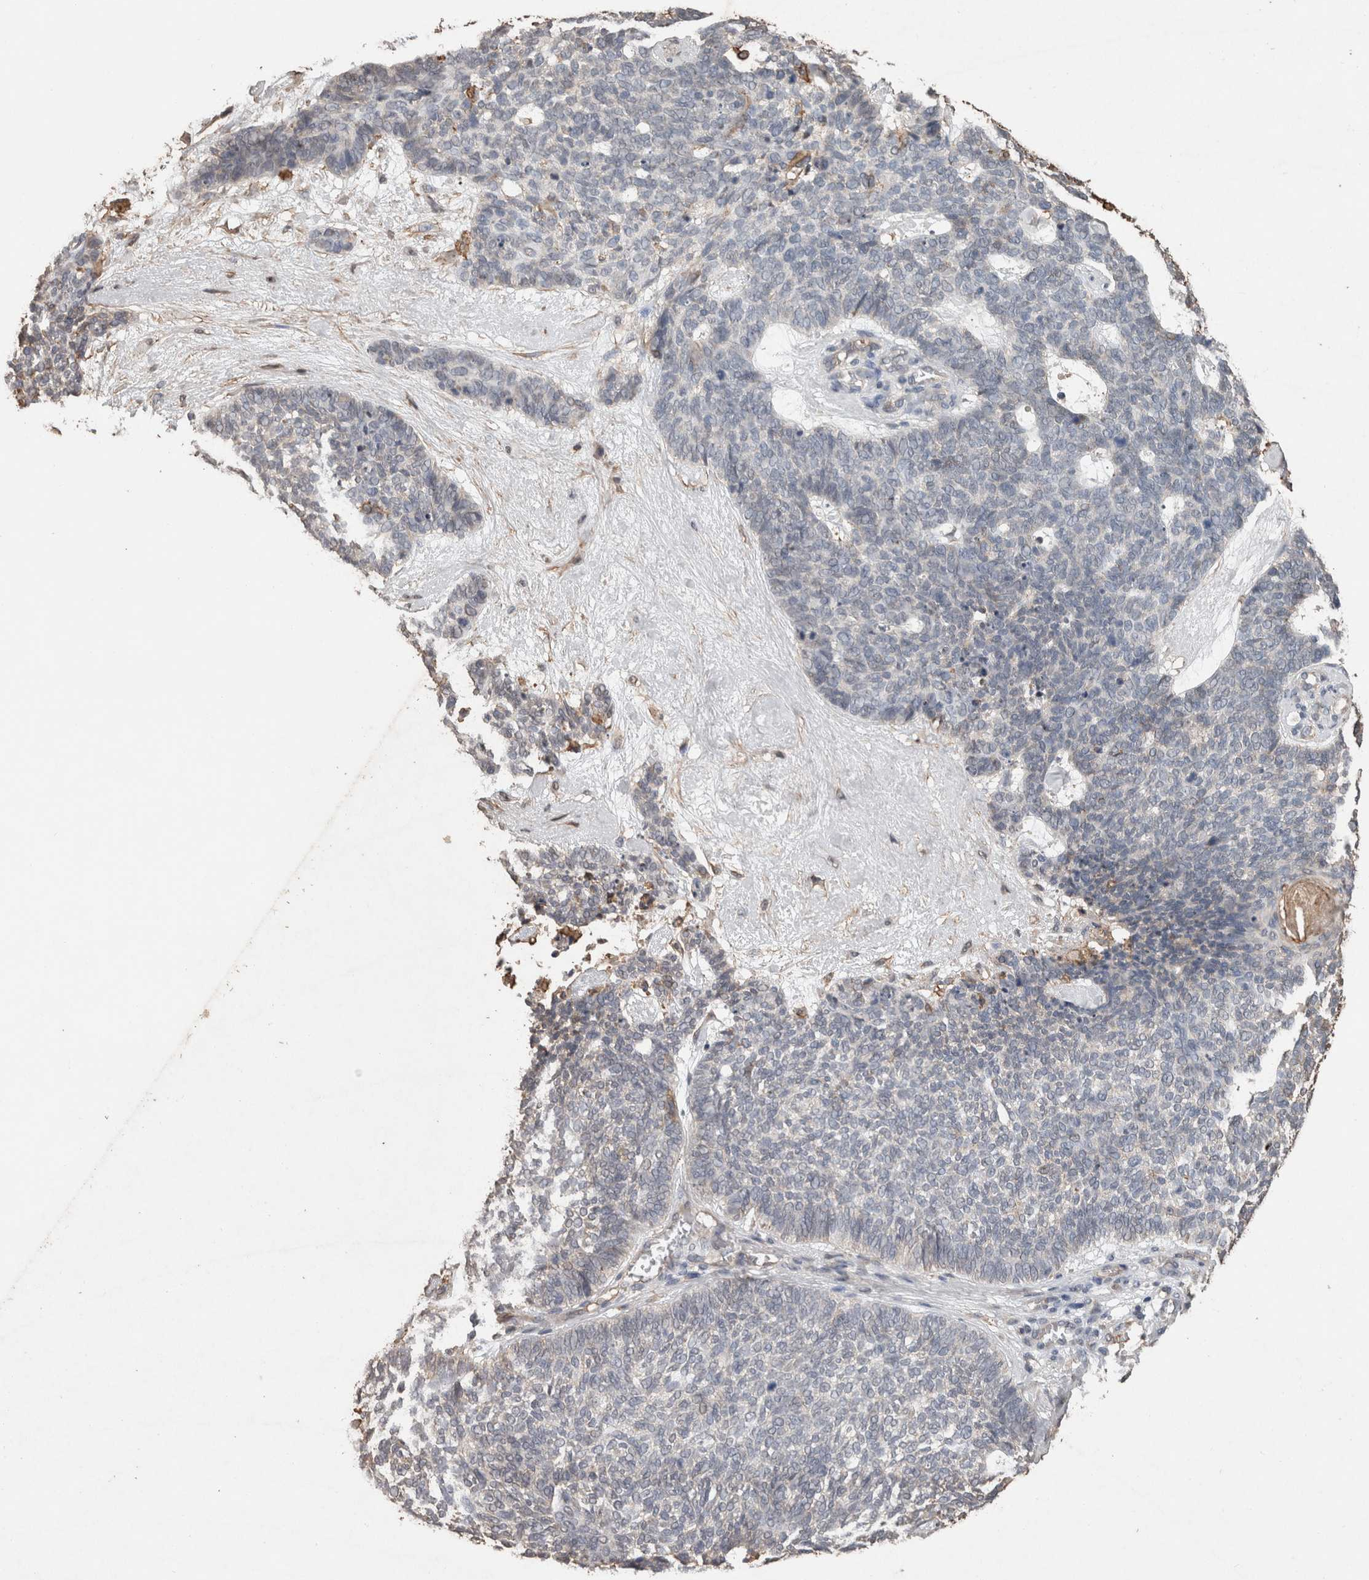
{"staining": {"intensity": "negative", "quantity": "none", "location": "none"}, "tissue": "skin cancer", "cell_type": "Tumor cells", "image_type": "cancer", "snomed": [{"axis": "morphology", "description": "Basal cell carcinoma"}, {"axis": "topography", "description": "Skin"}], "caption": "Immunohistochemical staining of basal cell carcinoma (skin) displays no significant expression in tumor cells.", "gene": "S100A10", "patient": {"sex": "female", "age": 84}}